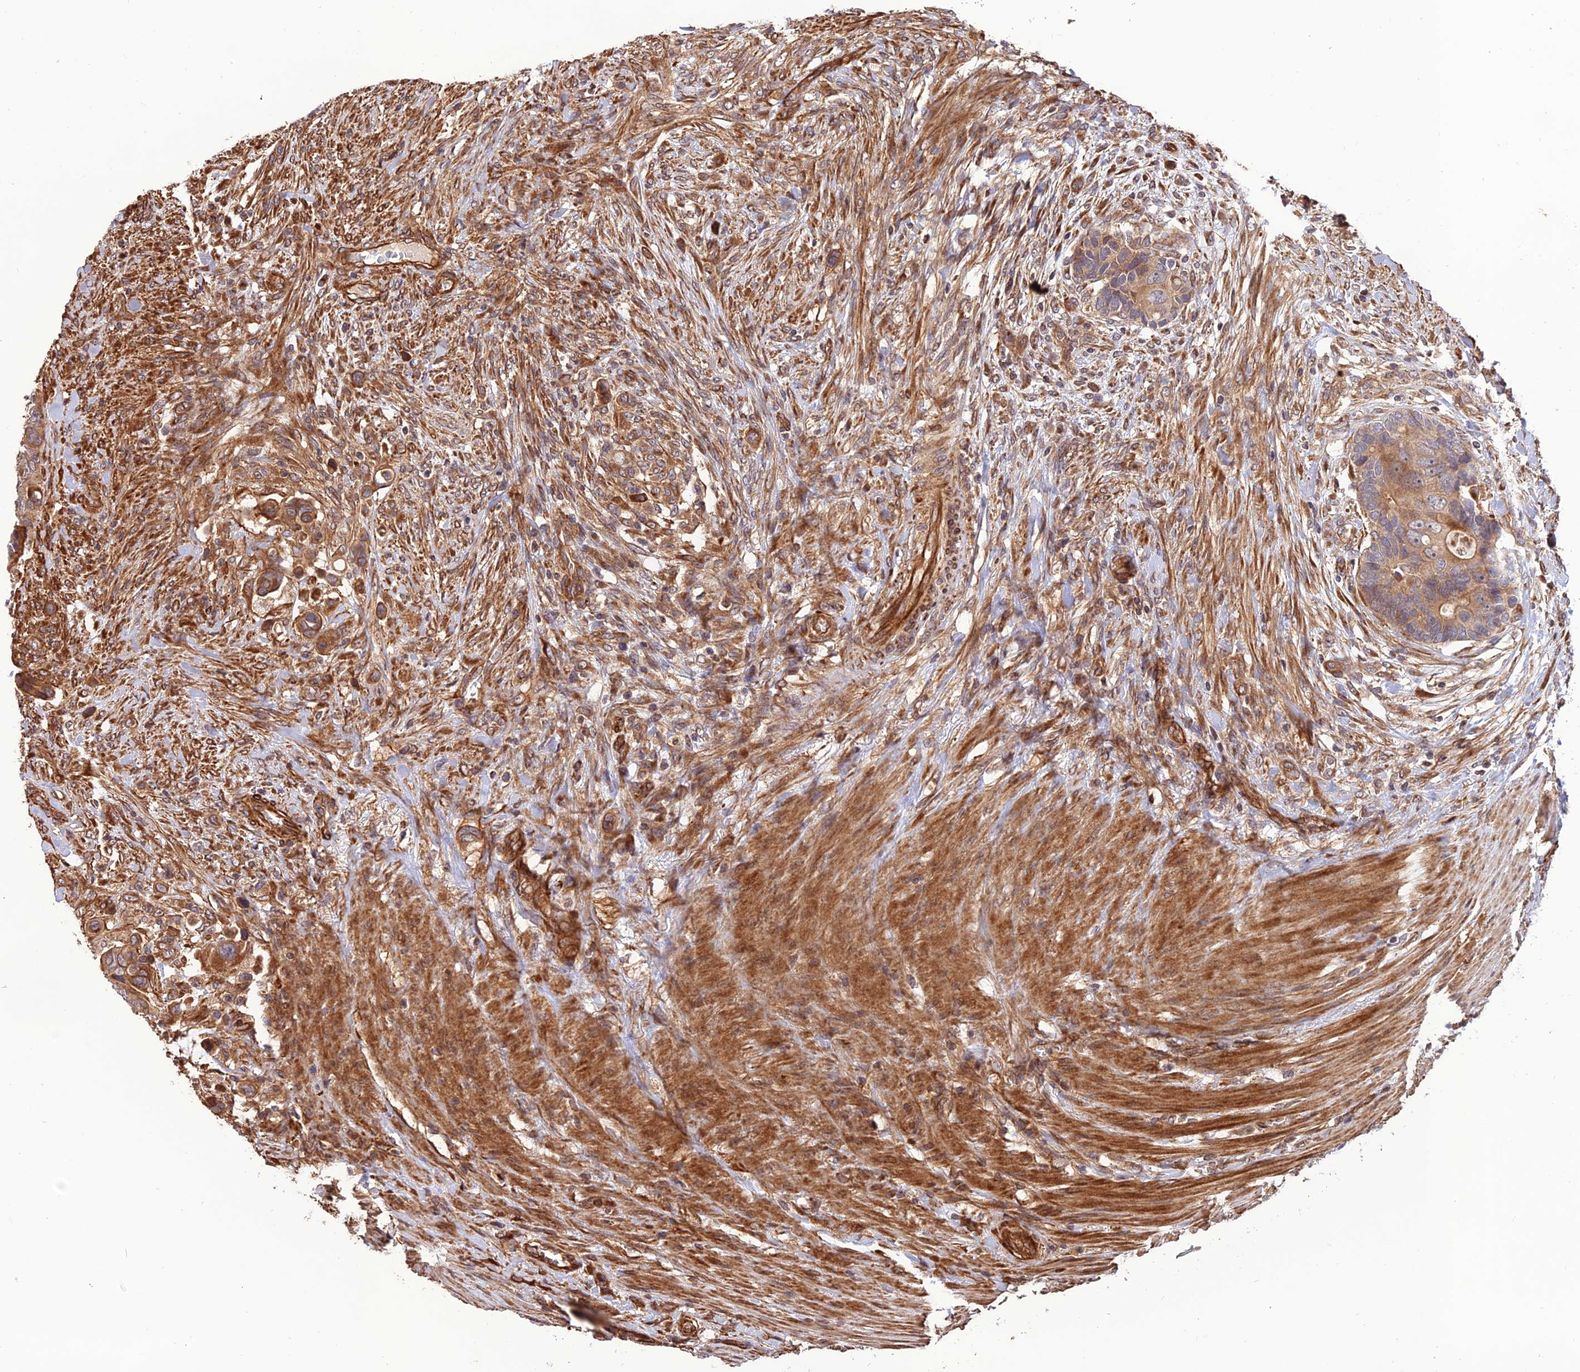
{"staining": {"intensity": "moderate", "quantity": ">75%", "location": "cytoplasmic/membranous"}, "tissue": "colorectal cancer", "cell_type": "Tumor cells", "image_type": "cancer", "snomed": [{"axis": "morphology", "description": "Adenocarcinoma, NOS"}, {"axis": "topography", "description": "Rectum"}], "caption": "Immunohistochemistry micrograph of human adenocarcinoma (colorectal) stained for a protein (brown), which demonstrates medium levels of moderate cytoplasmic/membranous expression in about >75% of tumor cells.", "gene": "CREBL2", "patient": {"sex": "female", "age": 78}}